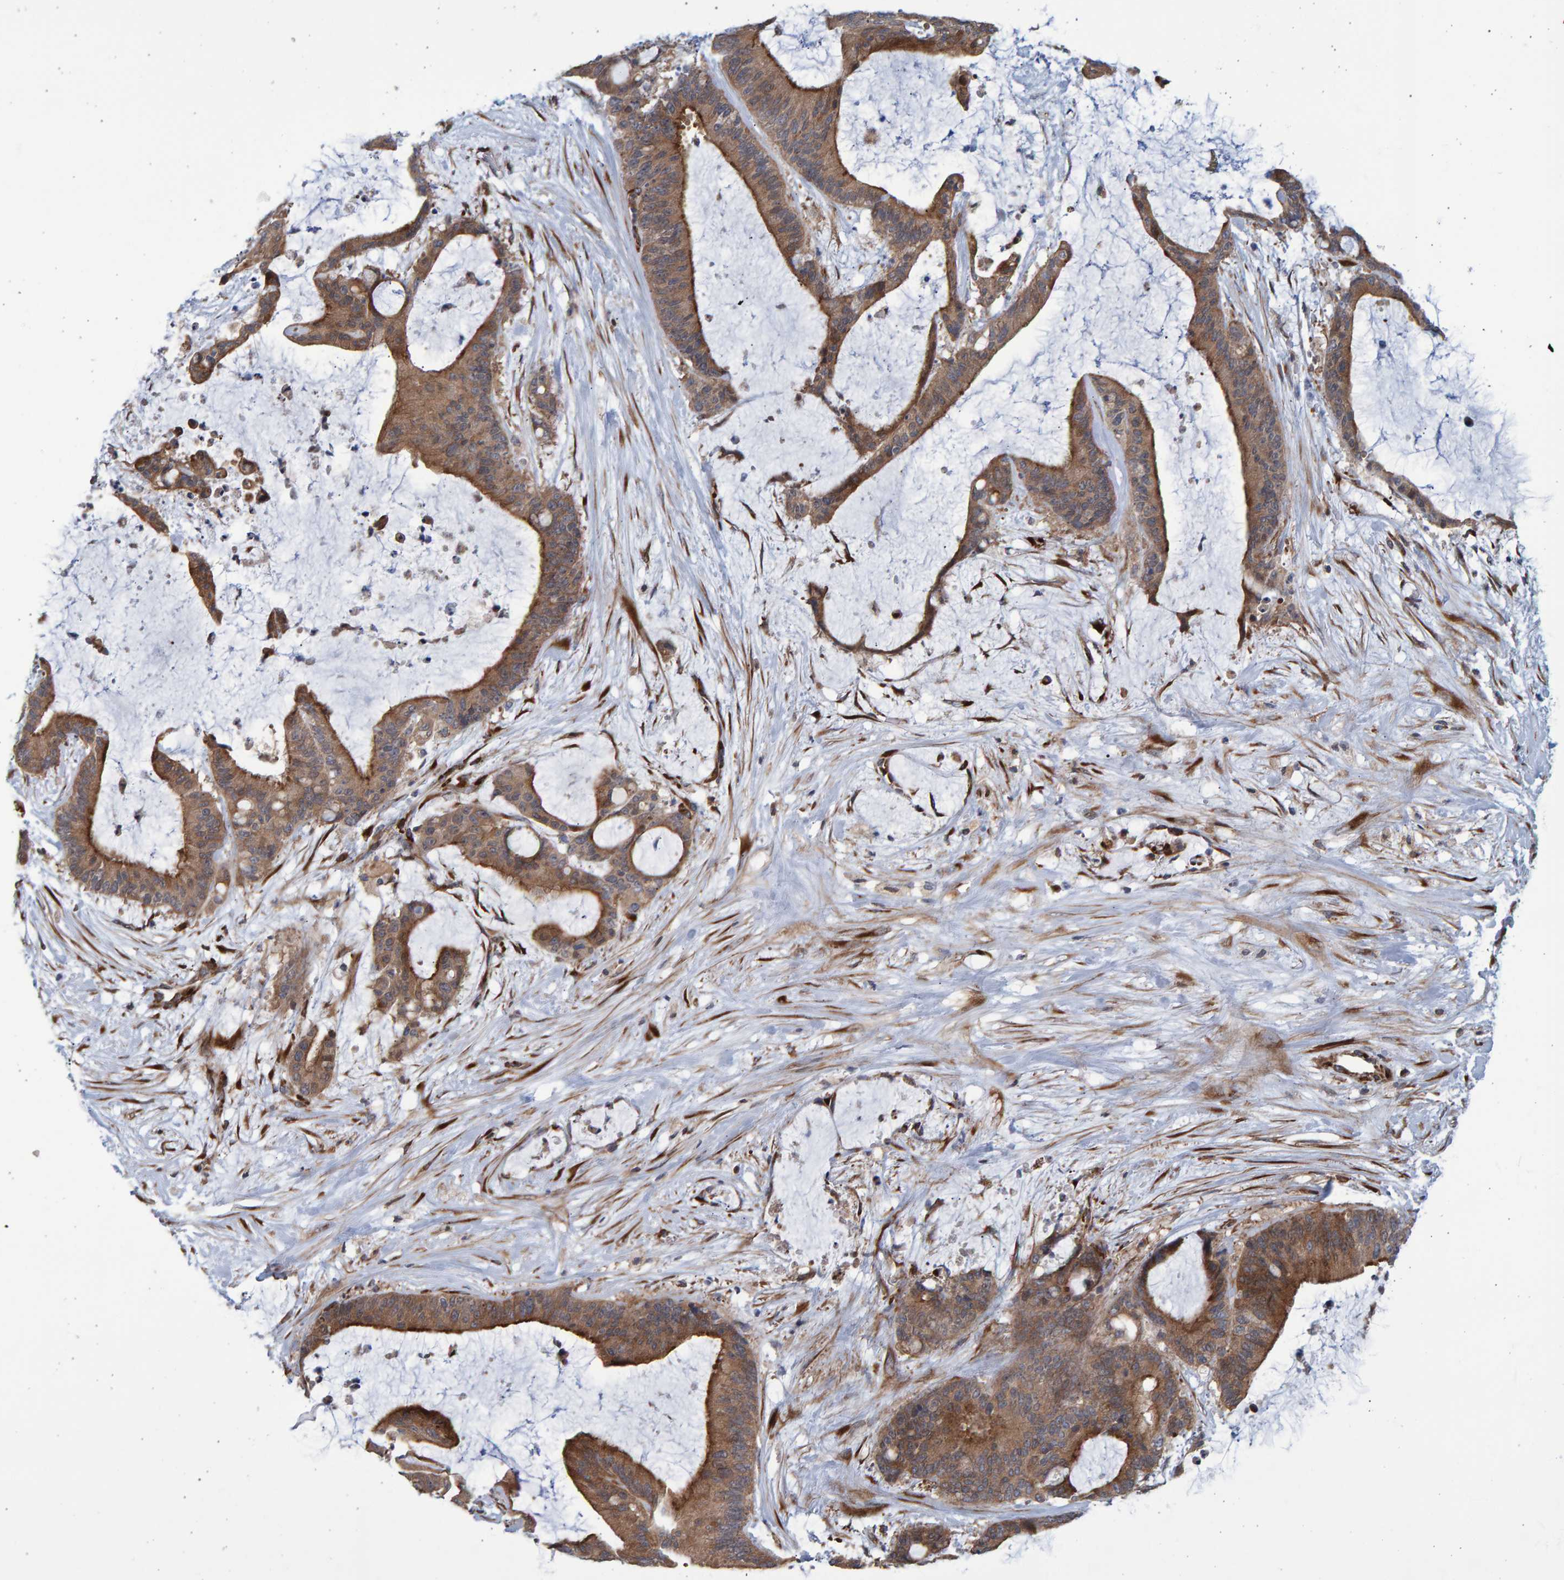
{"staining": {"intensity": "moderate", "quantity": ">75%", "location": "cytoplasmic/membranous"}, "tissue": "liver cancer", "cell_type": "Tumor cells", "image_type": "cancer", "snomed": [{"axis": "morphology", "description": "Cholangiocarcinoma"}, {"axis": "topography", "description": "Liver"}], "caption": "Human liver cancer (cholangiocarcinoma) stained with a brown dye shows moderate cytoplasmic/membranous positive staining in approximately >75% of tumor cells.", "gene": "LRBA", "patient": {"sex": "female", "age": 73}}